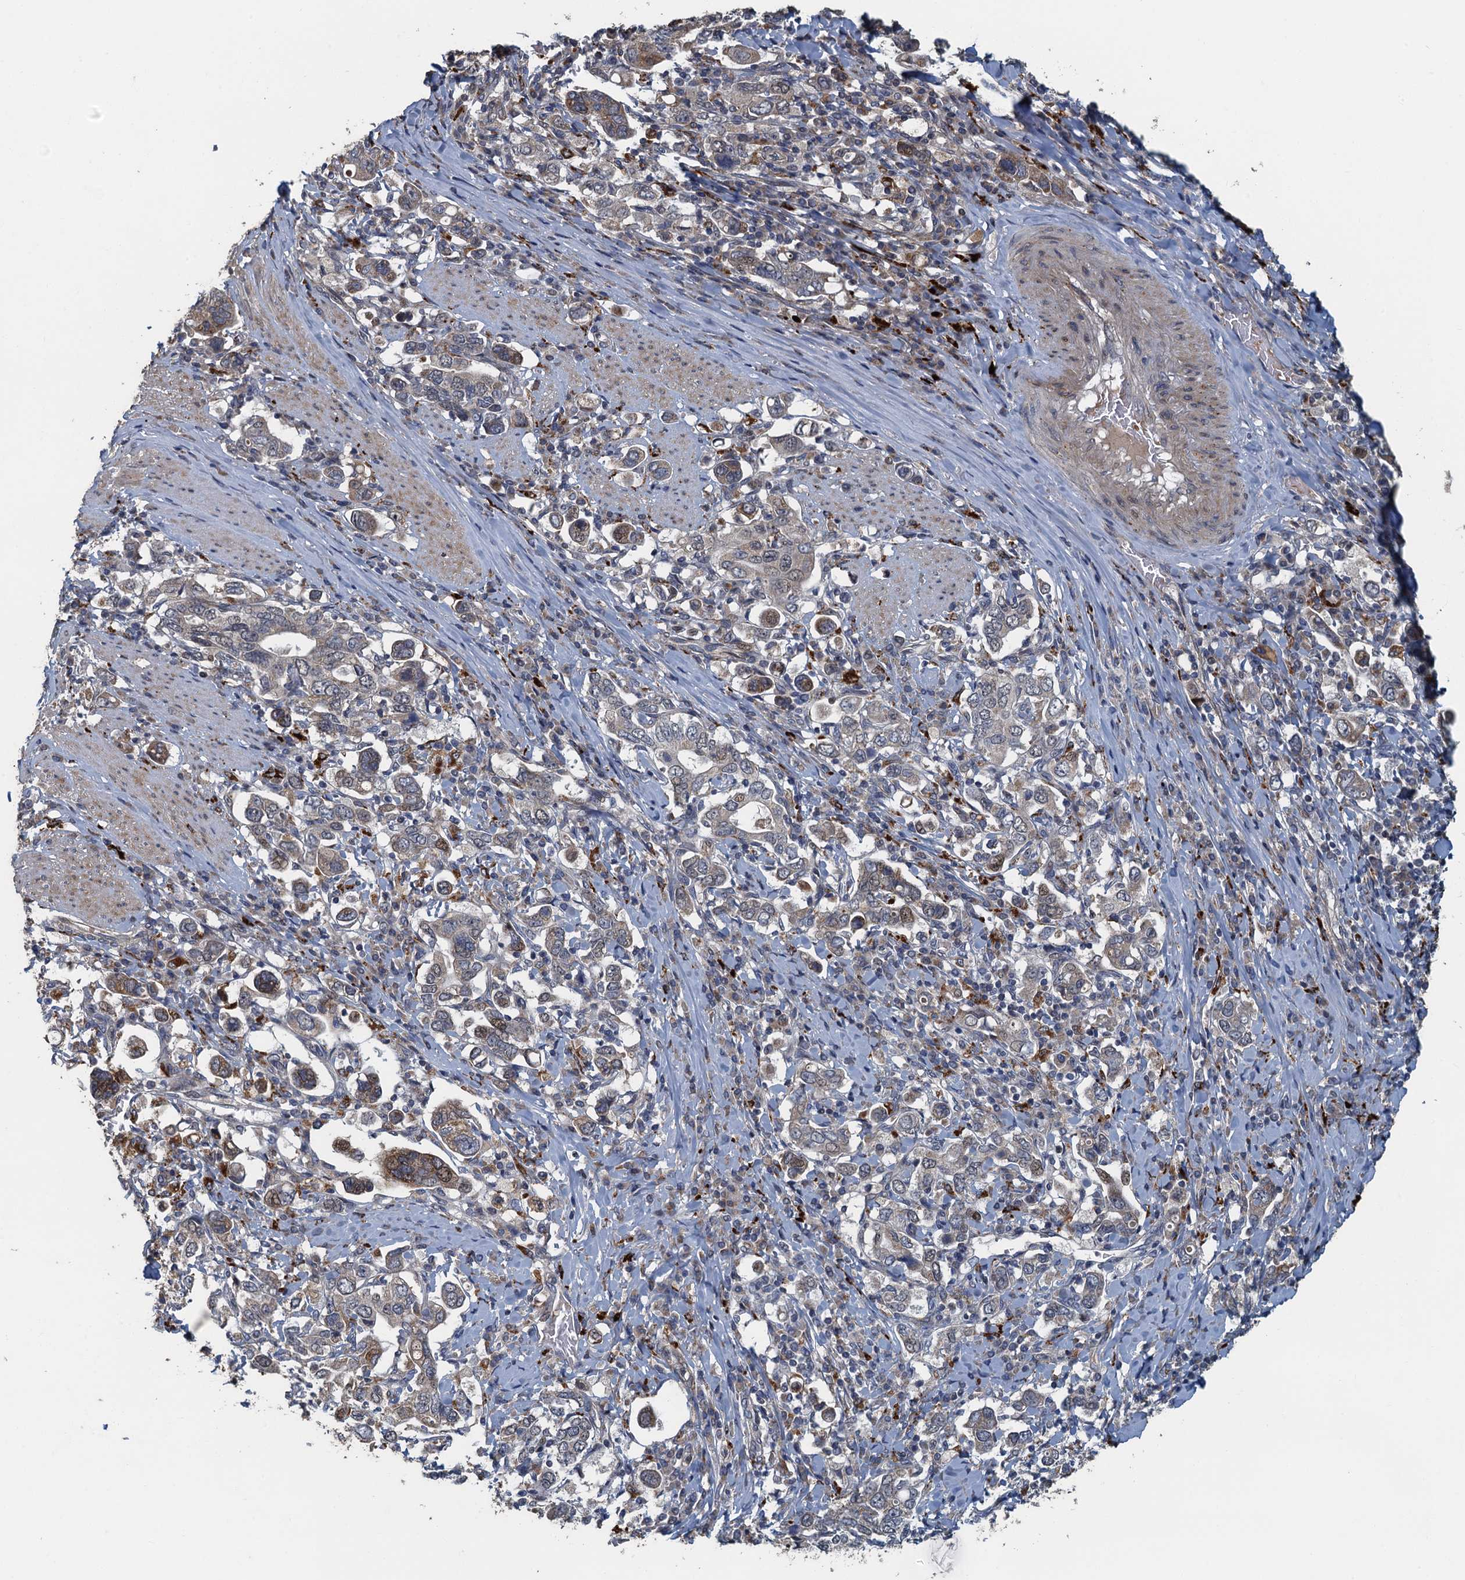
{"staining": {"intensity": "weak", "quantity": "<25%", "location": "cytoplasmic/membranous,nuclear"}, "tissue": "stomach cancer", "cell_type": "Tumor cells", "image_type": "cancer", "snomed": [{"axis": "morphology", "description": "Adenocarcinoma, NOS"}, {"axis": "topography", "description": "Stomach, upper"}], "caption": "Protein analysis of adenocarcinoma (stomach) shows no significant positivity in tumor cells.", "gene": "AGRN", "patient": {"sex": "male", "age": 62}}